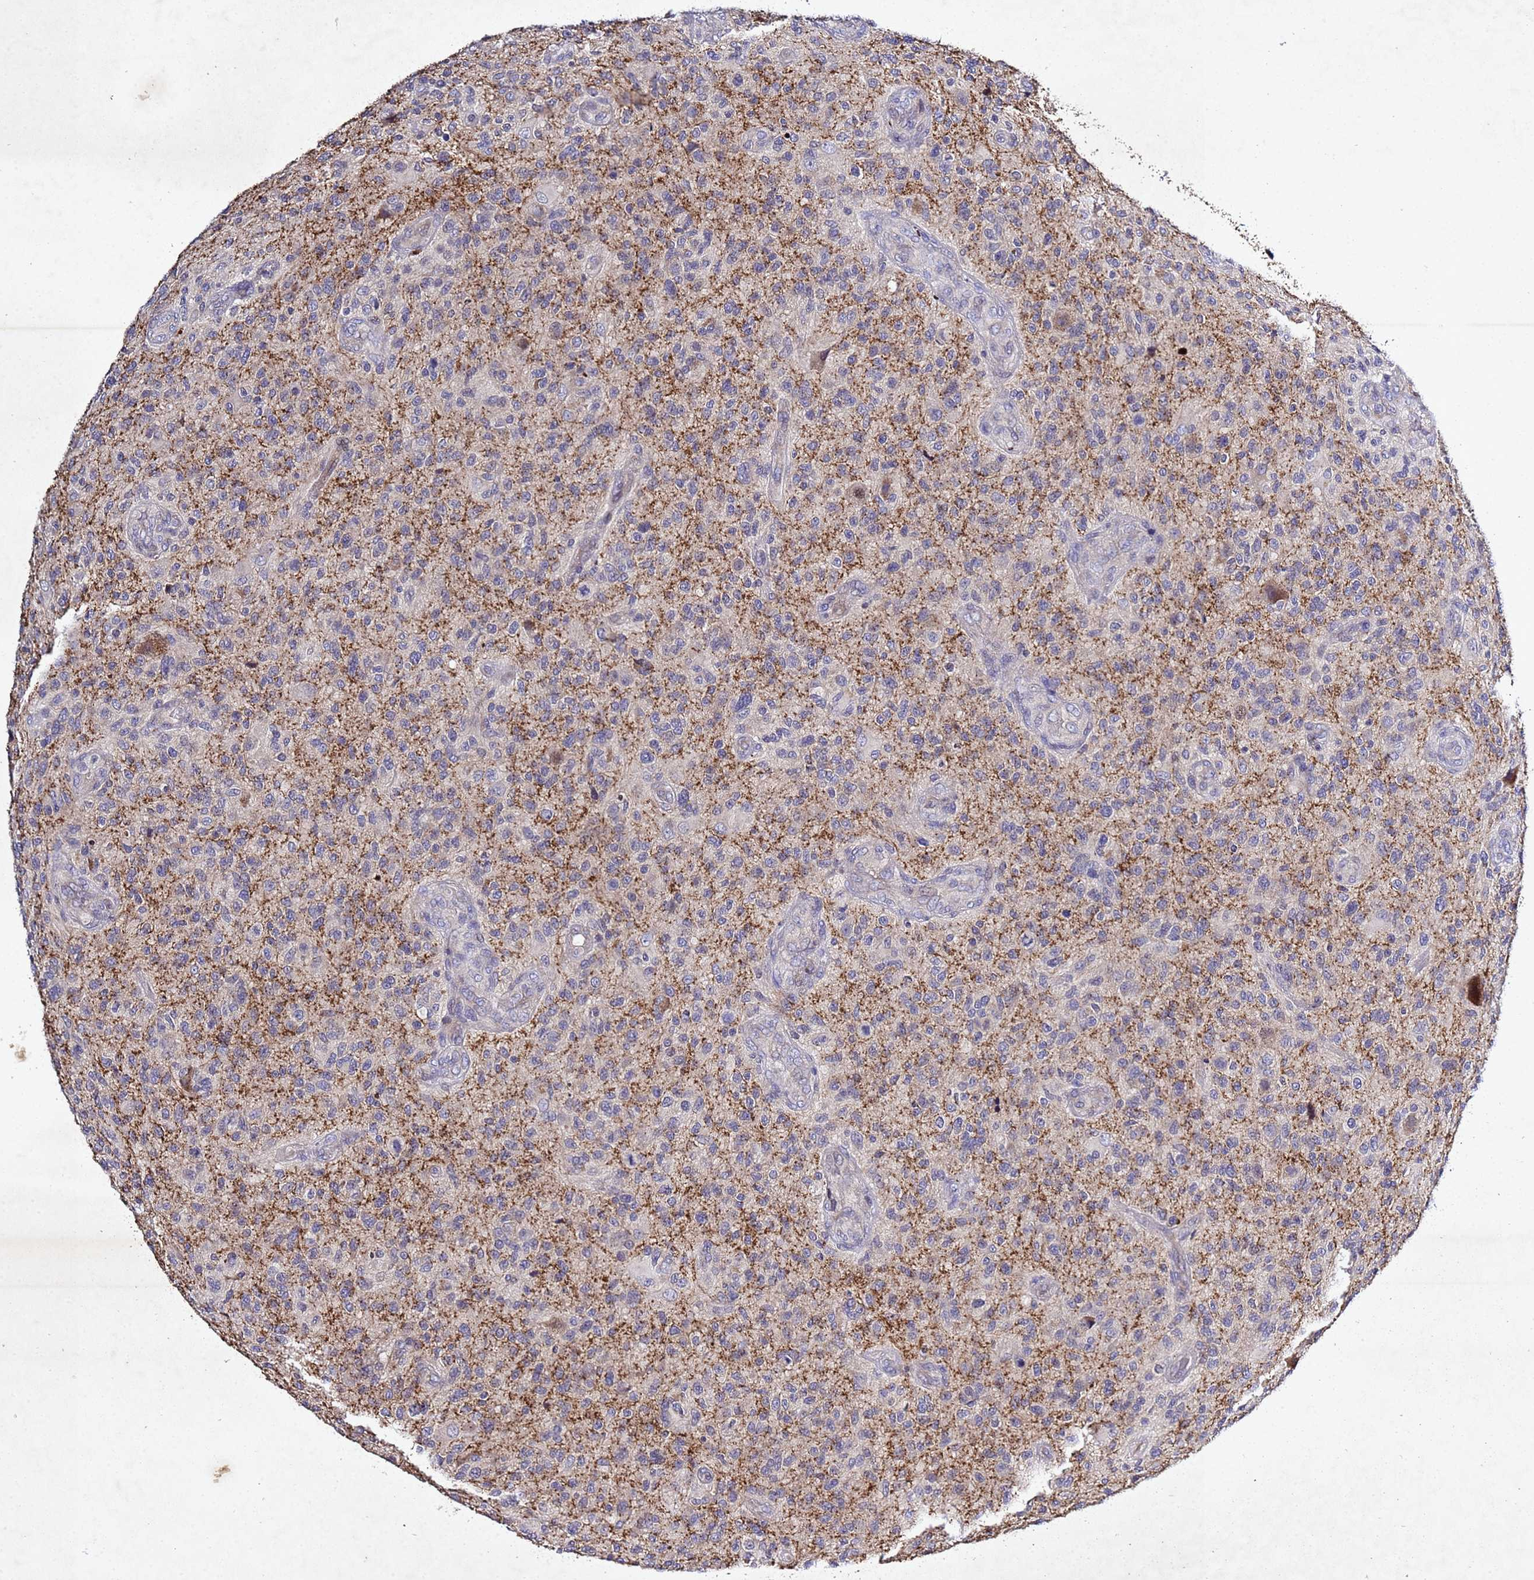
{"staining": {"intensity": "negative", "quantity": "none", "location": "none"}, "tissue": "glioma", "cell_type": "Tumor cells", "image_type": "cancer", "snomed": [{"axis": "morphology", "description": "Glioma, malignant, High grade"}, {"axis": "topography", "description": "Brain"}], "caption": "The histopathology image exhibits no significant staining in tumor cells of glioma.", "gene": "SV2B", "patient": {"sex": "male", "age": 47}}